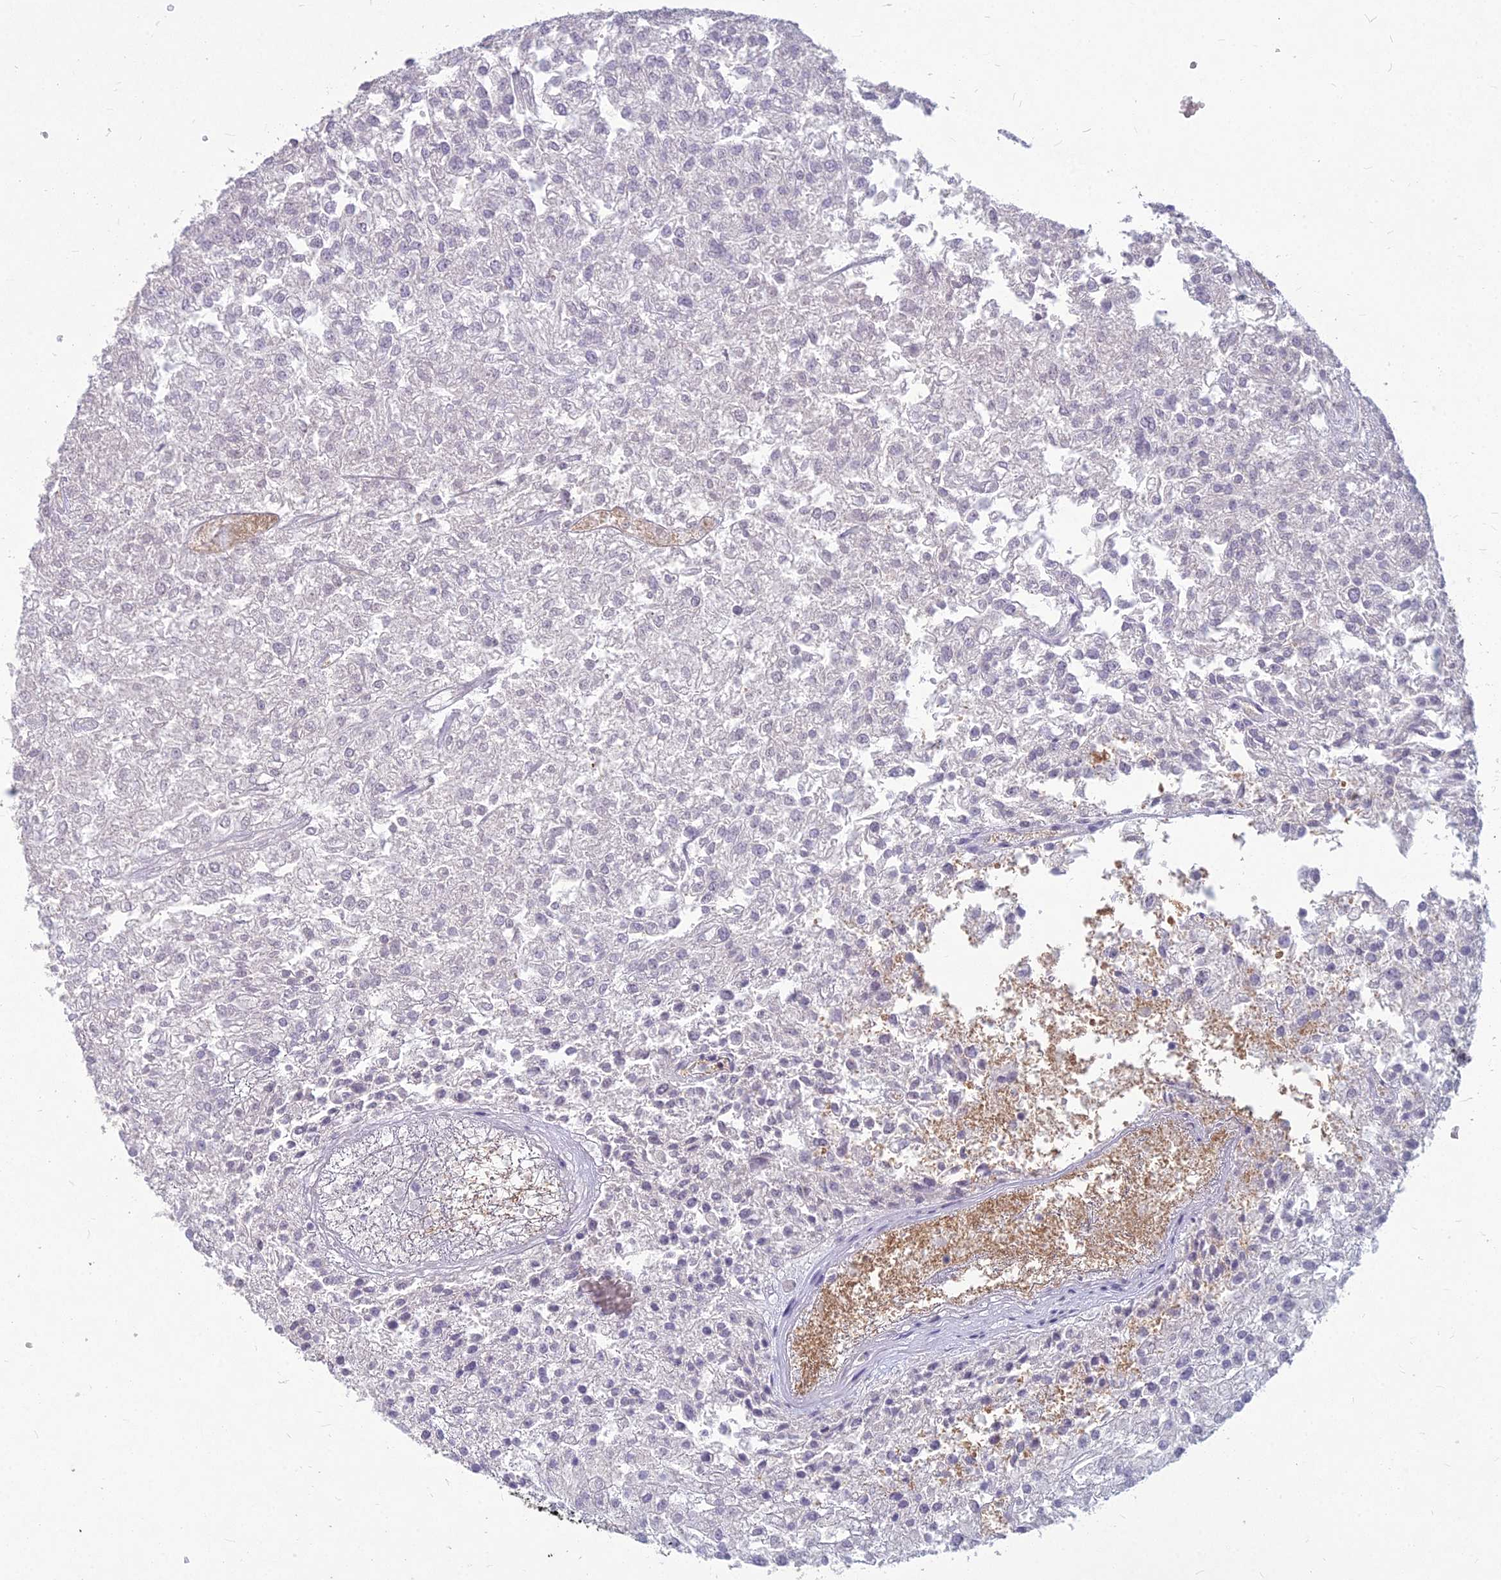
{"staining": {"intensity": "negative", "quantity": "none", "location": "none"}, "tissue": "renal cancer", "cell_type": "Tumor cells", "image_type": "cancer", "snomed": [{"axis": "morphology", "description": "Adenocarcinoma, NOS"}, {"axis": "topography", "description": "Kidney"}], "caption": "High power microscopy micrograph of an immunohistochemistry (IHC) micrograph of adenocarcinoma (renal), revealing no significant positivity in tumor cells.", "gene": "KAT7", "patient": {"sex": "female", "age": 54}}